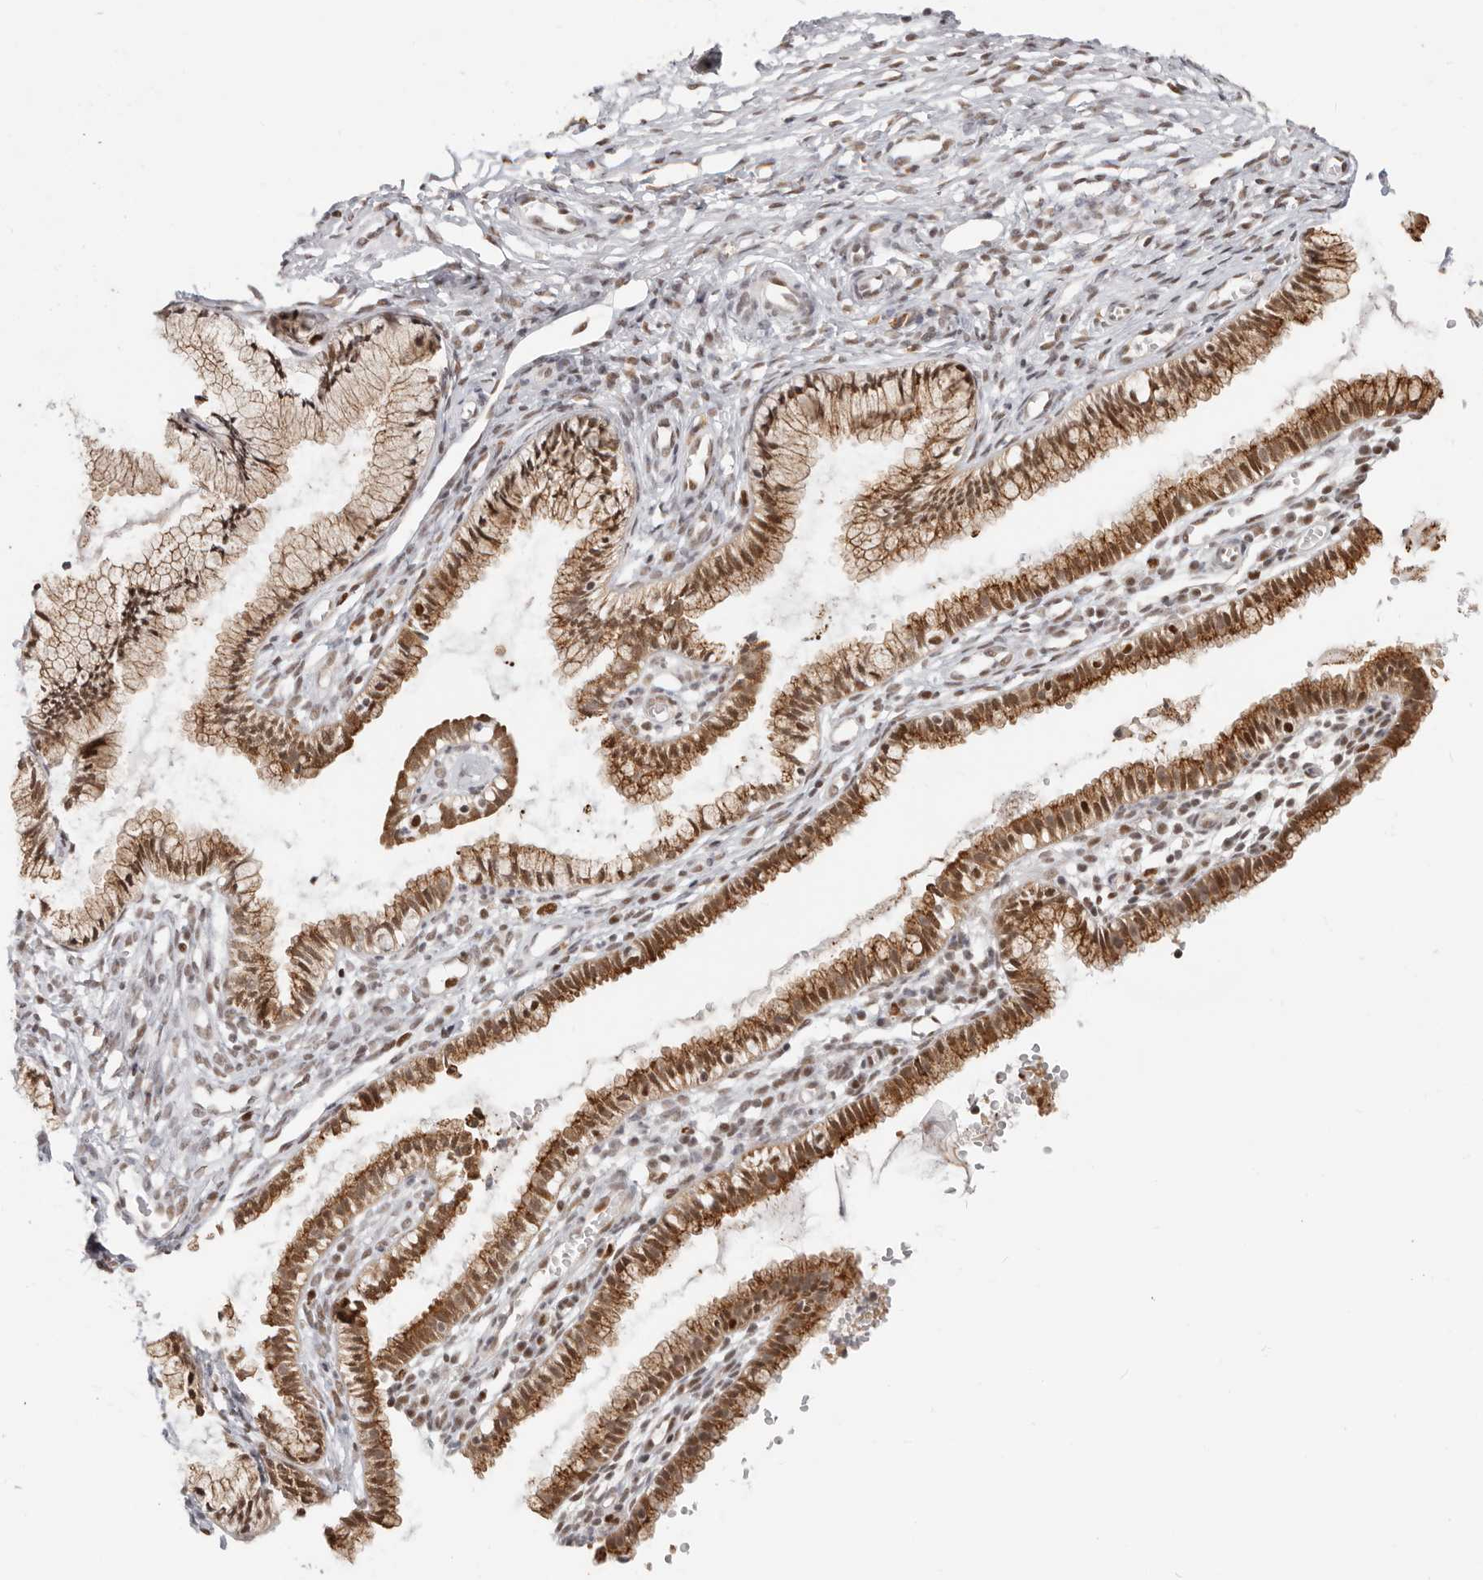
{"staining": {"intensity": "moderate", "quantity": ">75%", "location": "cytoplasmic/membranous,nuclear"}, "tissue": "cervix", "cell_type": "Glandular cells", "image_type": "normal", "snomed": [{"axis": "morphology", "description": "Normal tissue, NOS"}, {"axis": "topography", "description": "Cervix"}], "caption": "Immunohistochemistry micrograph of normal cervix stained for a protein (brown), which reveals medium levels of moderate cytoplasmic/membranous,nuclear expression in approximately >75% of glandular cells.", "gene": "RFC2", "patient": {"sex": "female", "age": 27}}